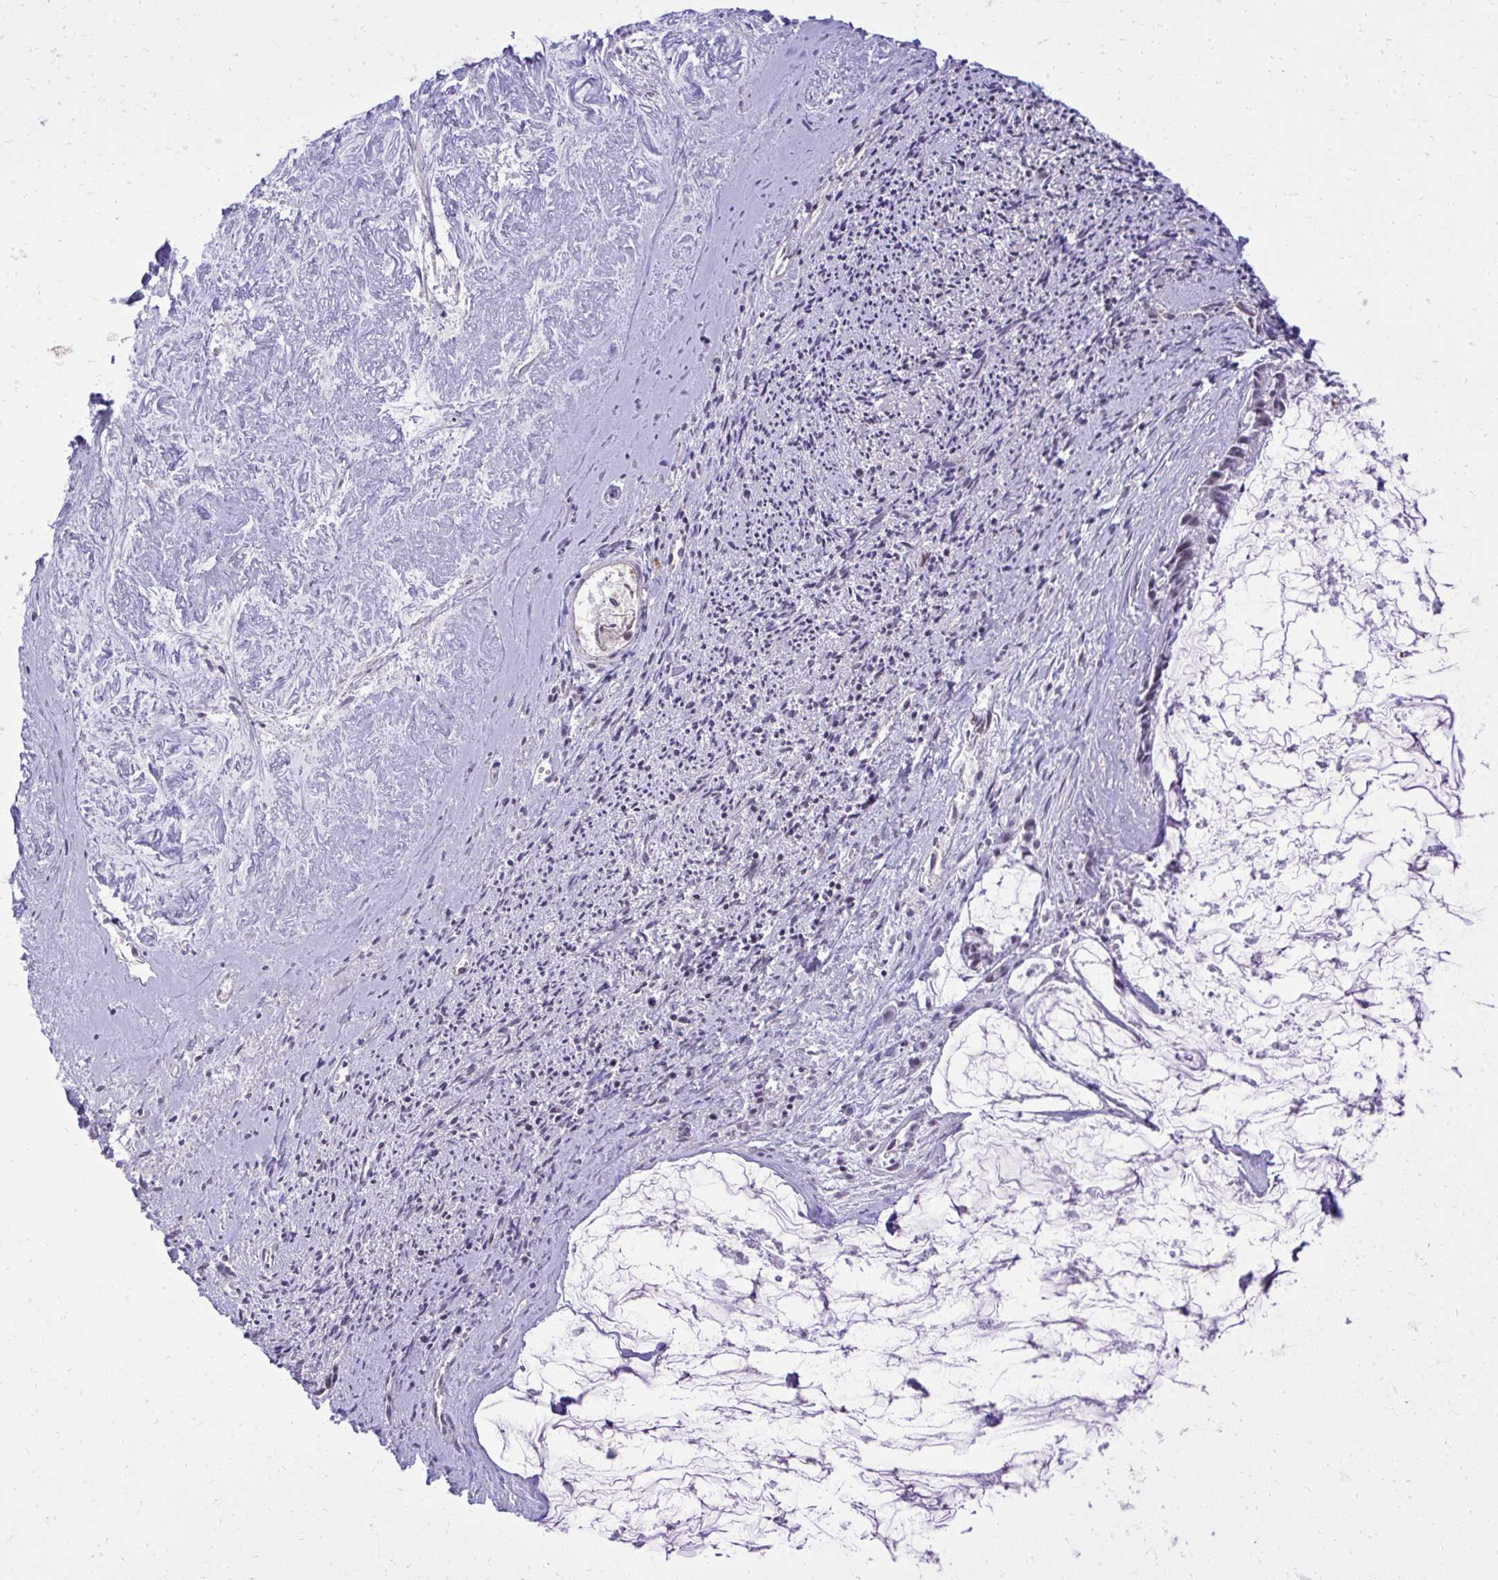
{"staining": {"intensity": "negative", "quantity": "none", "location": "none"}, "tissue": "ovarian cancer", "cell_type": "Tumor cells", "image_type": "cancer", "snomed": [{"axis": "morphology", "description": "Cystadenocarcinoma, mucinous, NOS"}, {"axis": "topography", "description": "Ovary"}], "caption": "There is no significant positivity in tumor cells of mucinous cystadenocarcinoma (ovarian). The staining was performed using DAB (3,3'-diaminobenzidine) to visualize the protein expression in brown, while the nuclei were stained in blue with hematoxylin (Magnification: 20x).", "gene": "PITPNM3", "patient": {"sex": "female", "age": 90}}